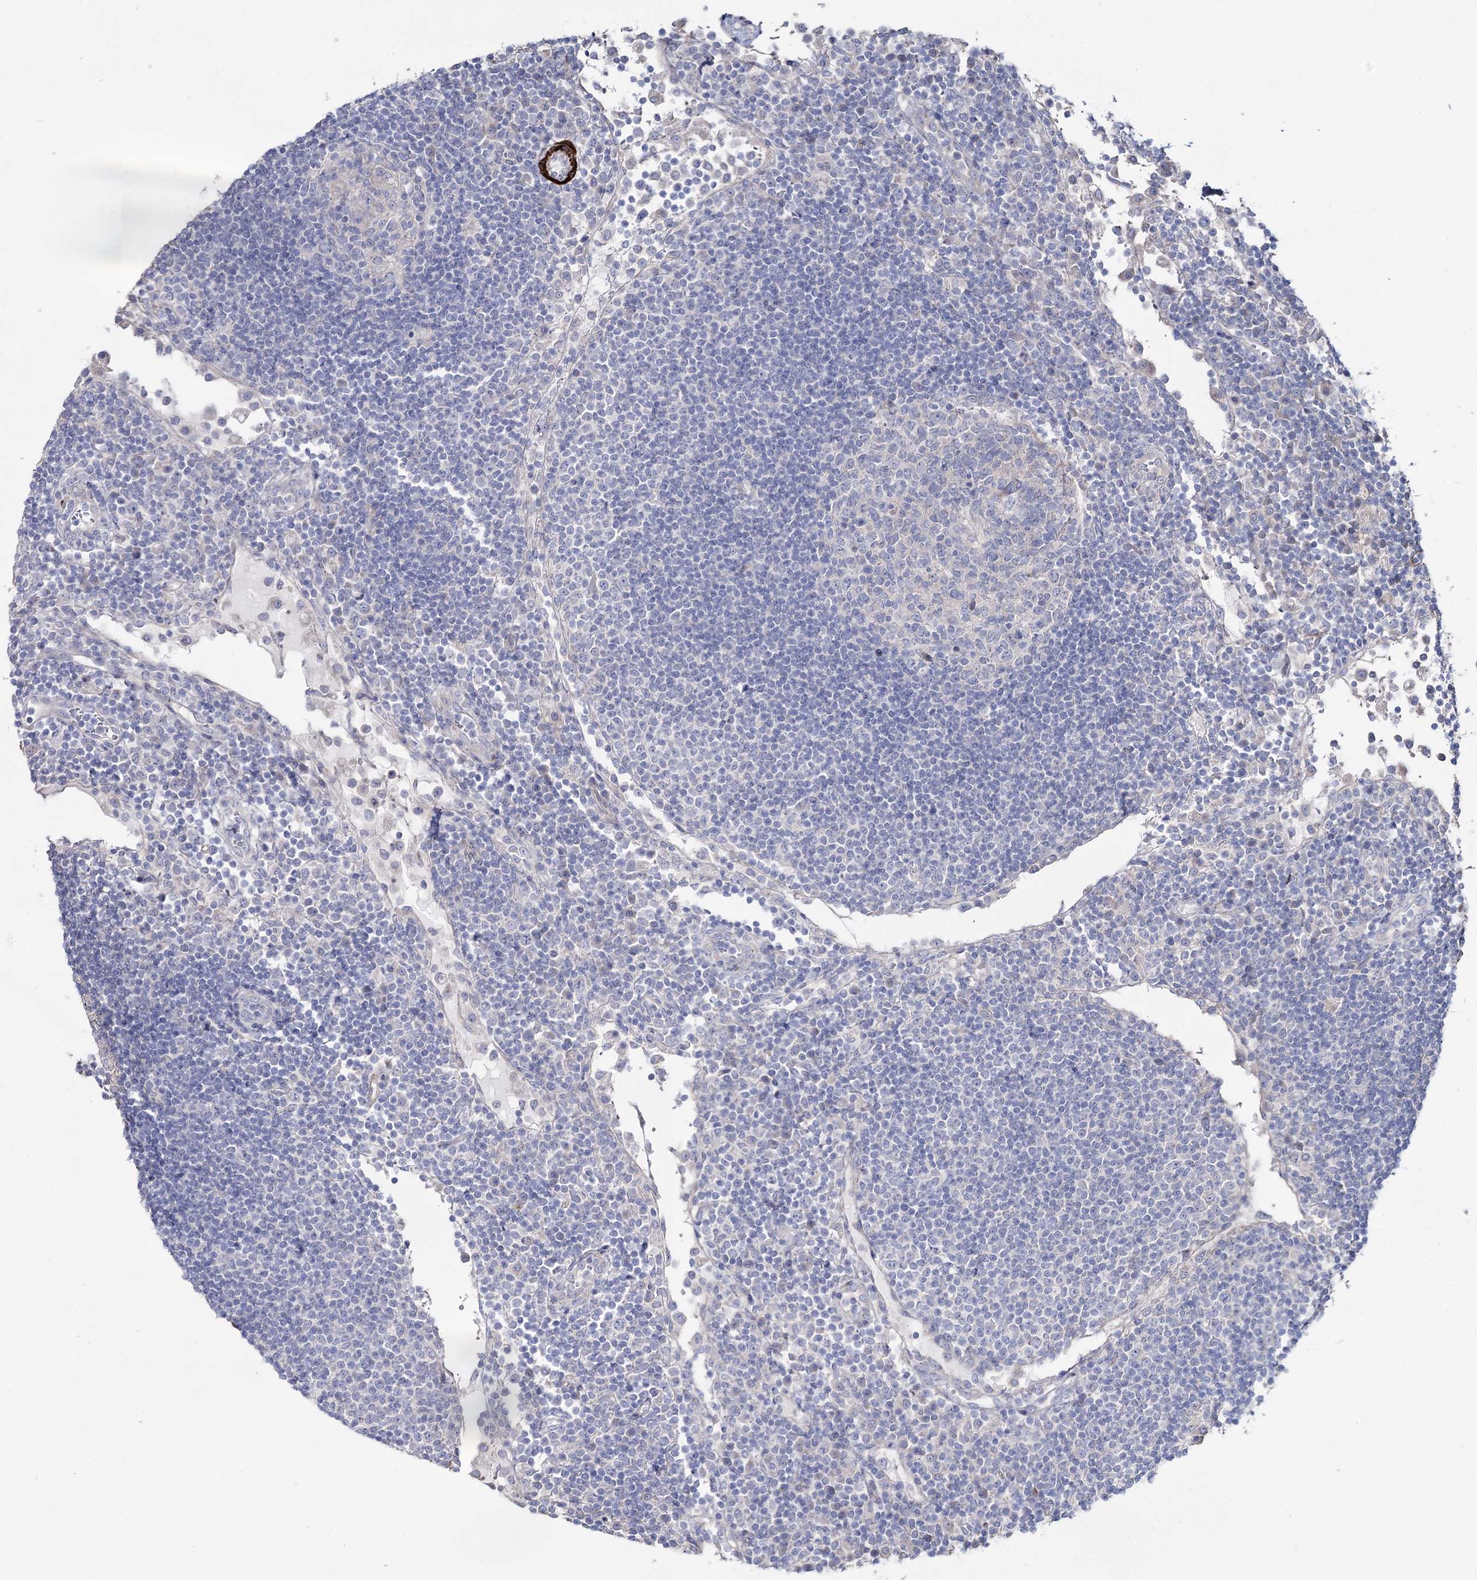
{"staining": {"intensity": "negative", "quantity": "none", "location": "none"}, "tissue": "lymph node", "cell_type": "Germinal center cells", "image_type": "normal", "snomed": [{"axis": "morphology", "description": "Normal tissue, NOS"}, {"axis": "topography", "description": "Lymph node"}], "caption": "IHC photomicrograph of unremarkable human lymph node stained for a protein (brown), which shows no staining in germinal center cells.", "gene": "SUMF1", "patient": {"sex": "female", "age": 53}}